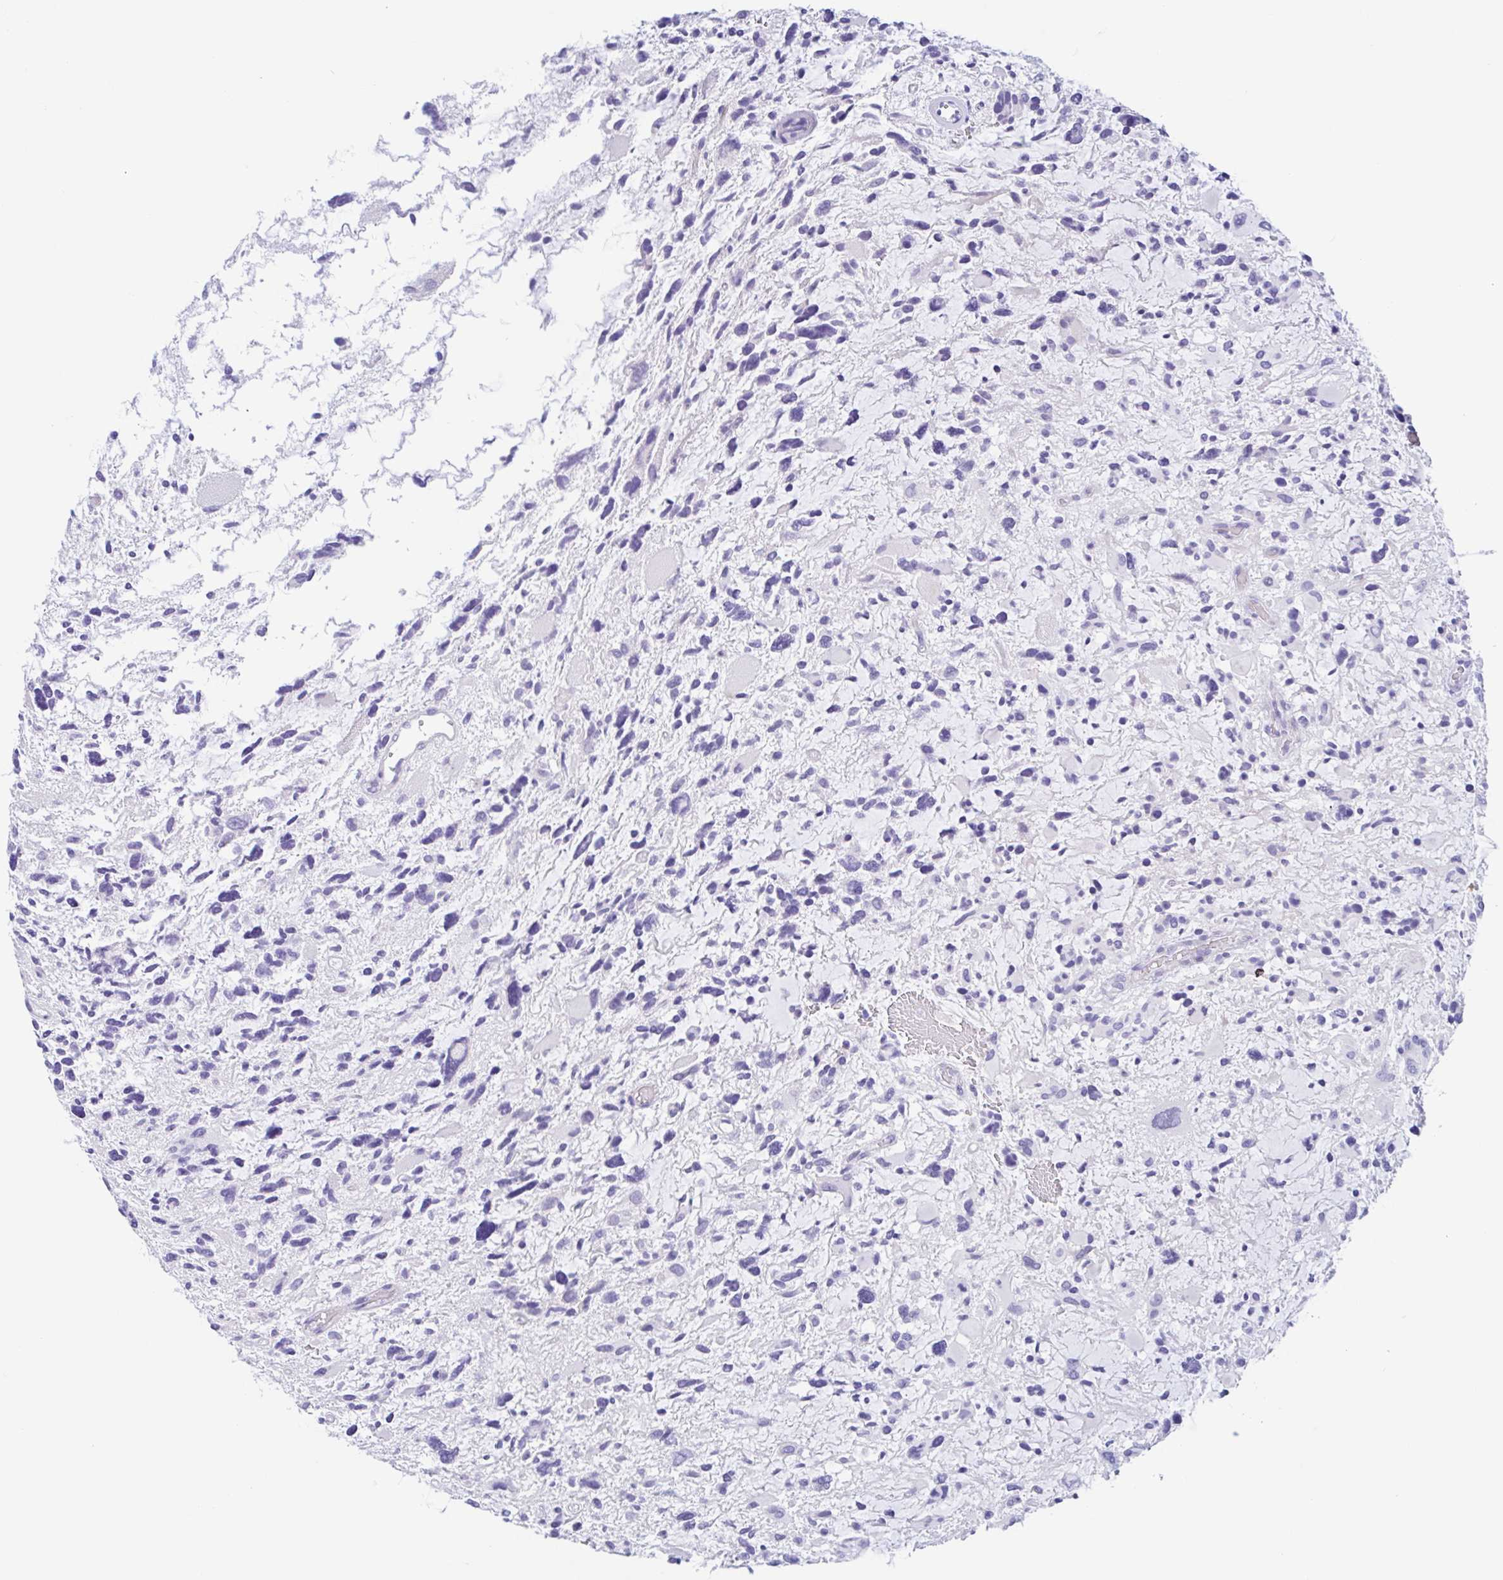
{"staining": {"intensity": "negative", "quantity": "none", "location": "none"}, "tissue": "glioma", "cell_type": "Tumor cells", "image_type": "cancer", "snomed": [{"axis": "morphology", "description": "Glioma, malignant, High grade"}, {"axis": "topography", "description": "Brain"}], "caption": "This is a micrograph of IHC staining of glioma, which shows no expression in tumor cells. Brightfield microscopy of IHC stained with DAB (brown) and hematoxylin (blue), captured at high magnification.", "gene": "OR6N2", "patient": {"sex": "female", "age": 11}}